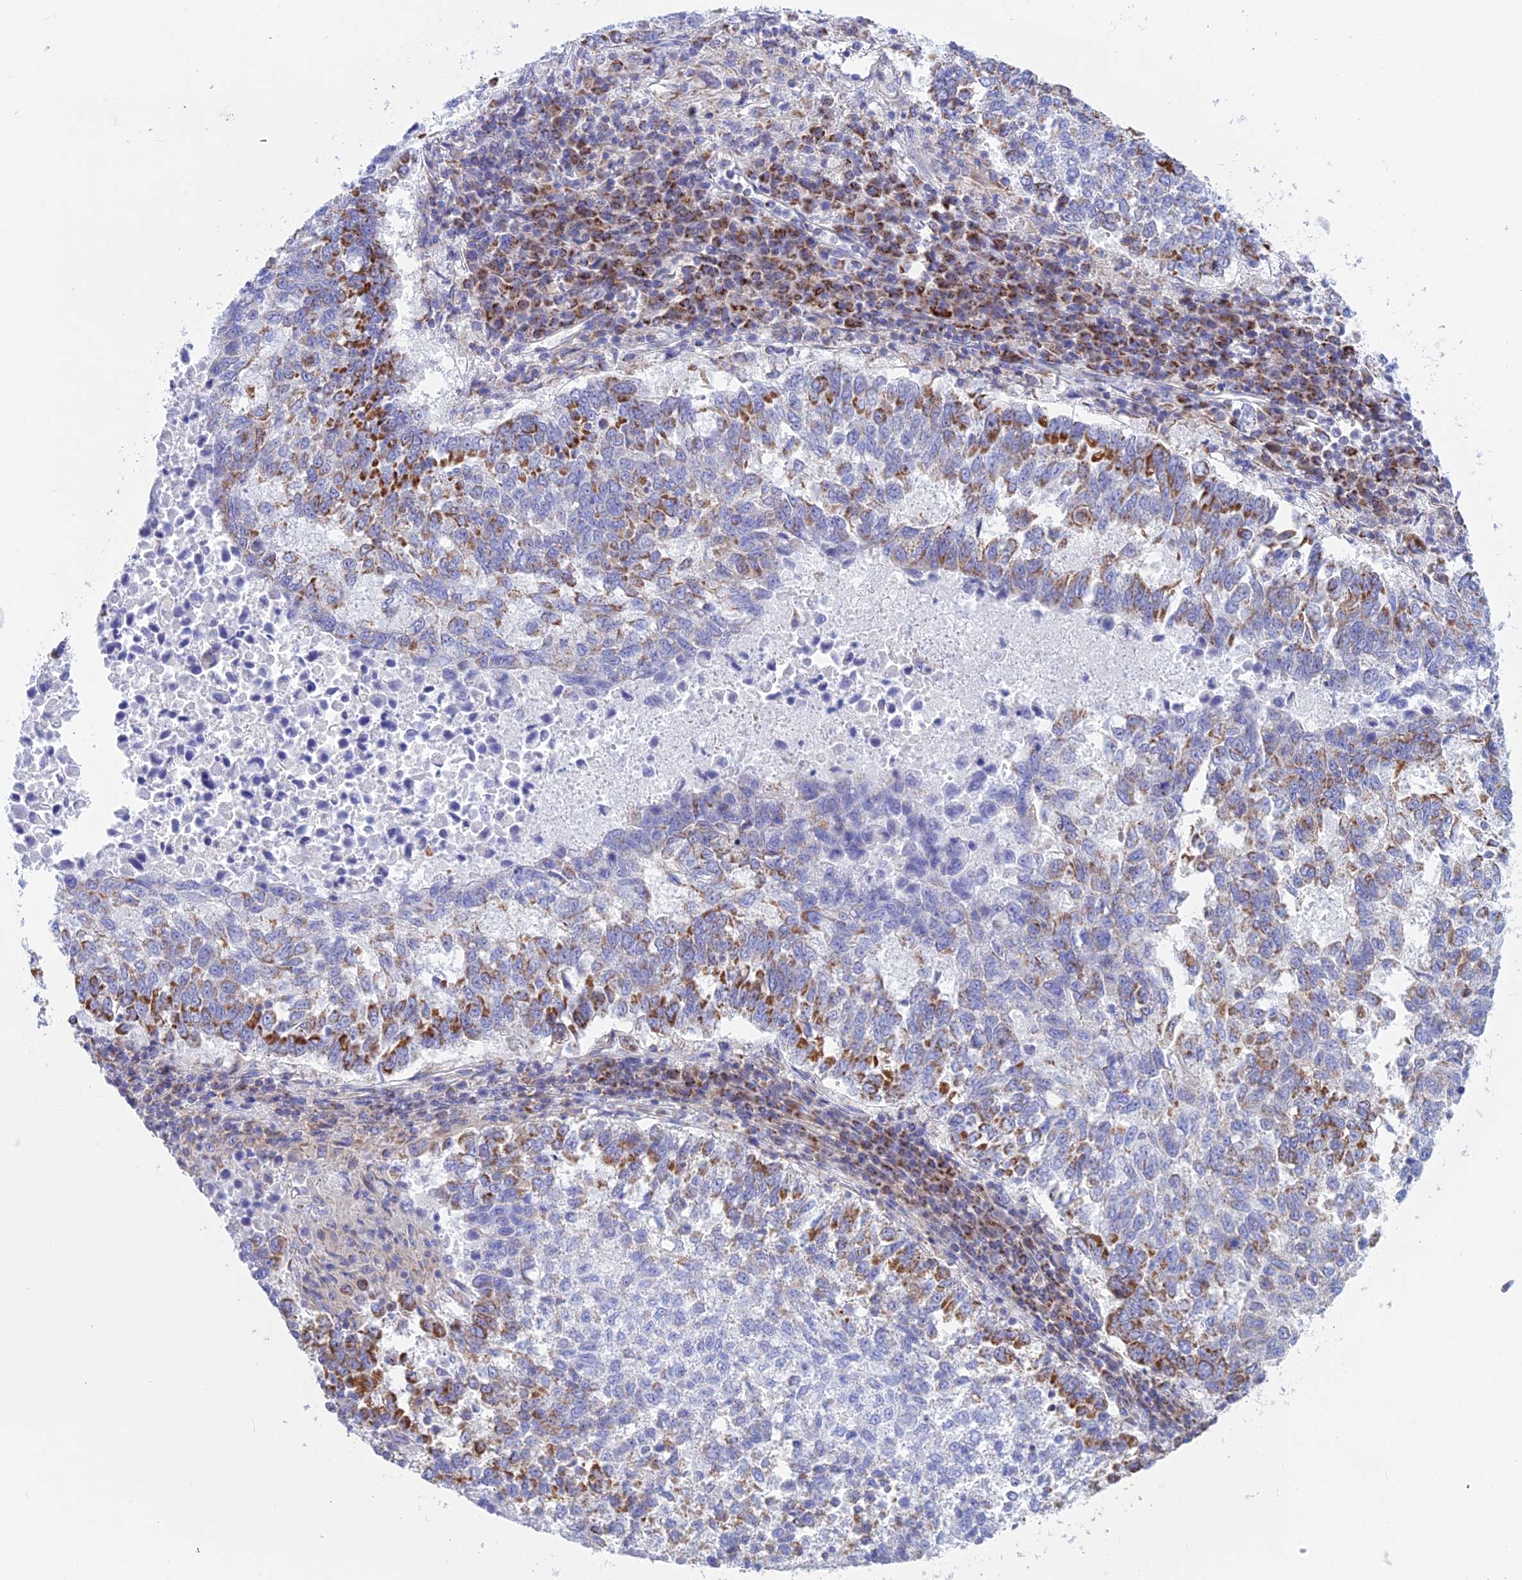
{"staining": {"intensity": "strong", "quantity": "<25%", "location": "cytoplasmic/membranous"}, "tissue": "lung cancer", "cell_type": "Tumor cells", "image_type": "cancer", "snomed": [{"axis": "morphology", "description": "Squamous cell carcinoma, NOS"}, {"axis": "topography", "description": "Lung"}], "caption": "DAB (3,3'-diaminobenzidine) immunohistochemical staining of lung squamous cell carcinoma demonstrates strong cytoplasmic/membranous protein positivity in approximately <25% of tumor cells. (IHC, brightfield microscopy, high magnification).", "gene": "GCDH", "patient": {"sex": "male", "age": 73}}